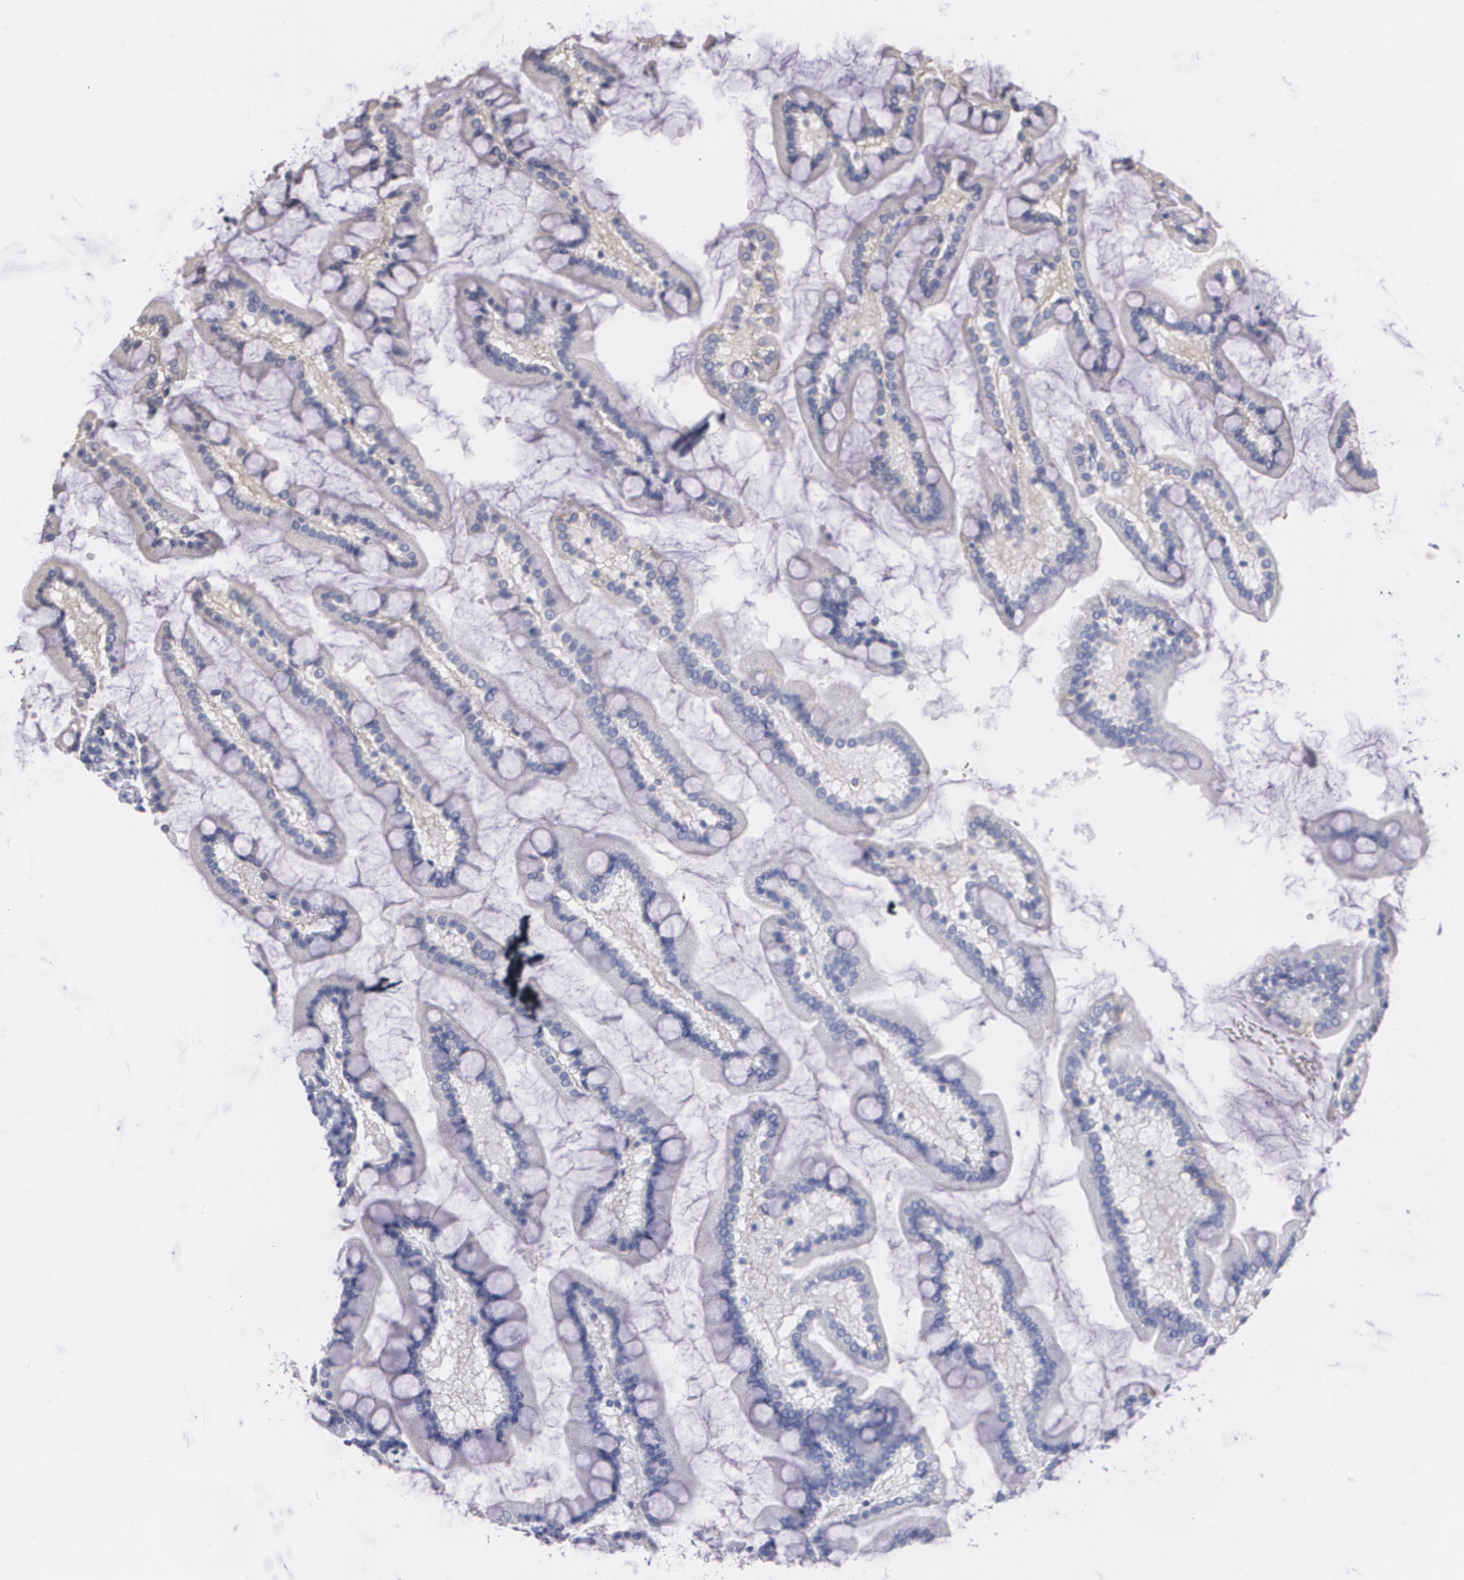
{"staining": {"intensity": "weak", "quantity": "<25%", "location": "cytoplasmic/membranous"}, "tissue": "small intestine", "cell_type": "Glandular cells", "image_type": "normal", "snomed": [{"axis": "morphology", "description": "Normal tissue, NOS"}, {"axis": "topography", "description": "Small intestine"}], "caption": "A histopathology image of small intestine stained for a protein exhibits no brown staining in glandular cells. The staining was performed using DAB (3,3'-diaminobenzidine) to visualize the protein expression in brown, while the nuclei were stained in blue with hematoxylin (Magnification: 20x).", "gene": "AMBP", "patient": {"sex": "male", "age": 41}}